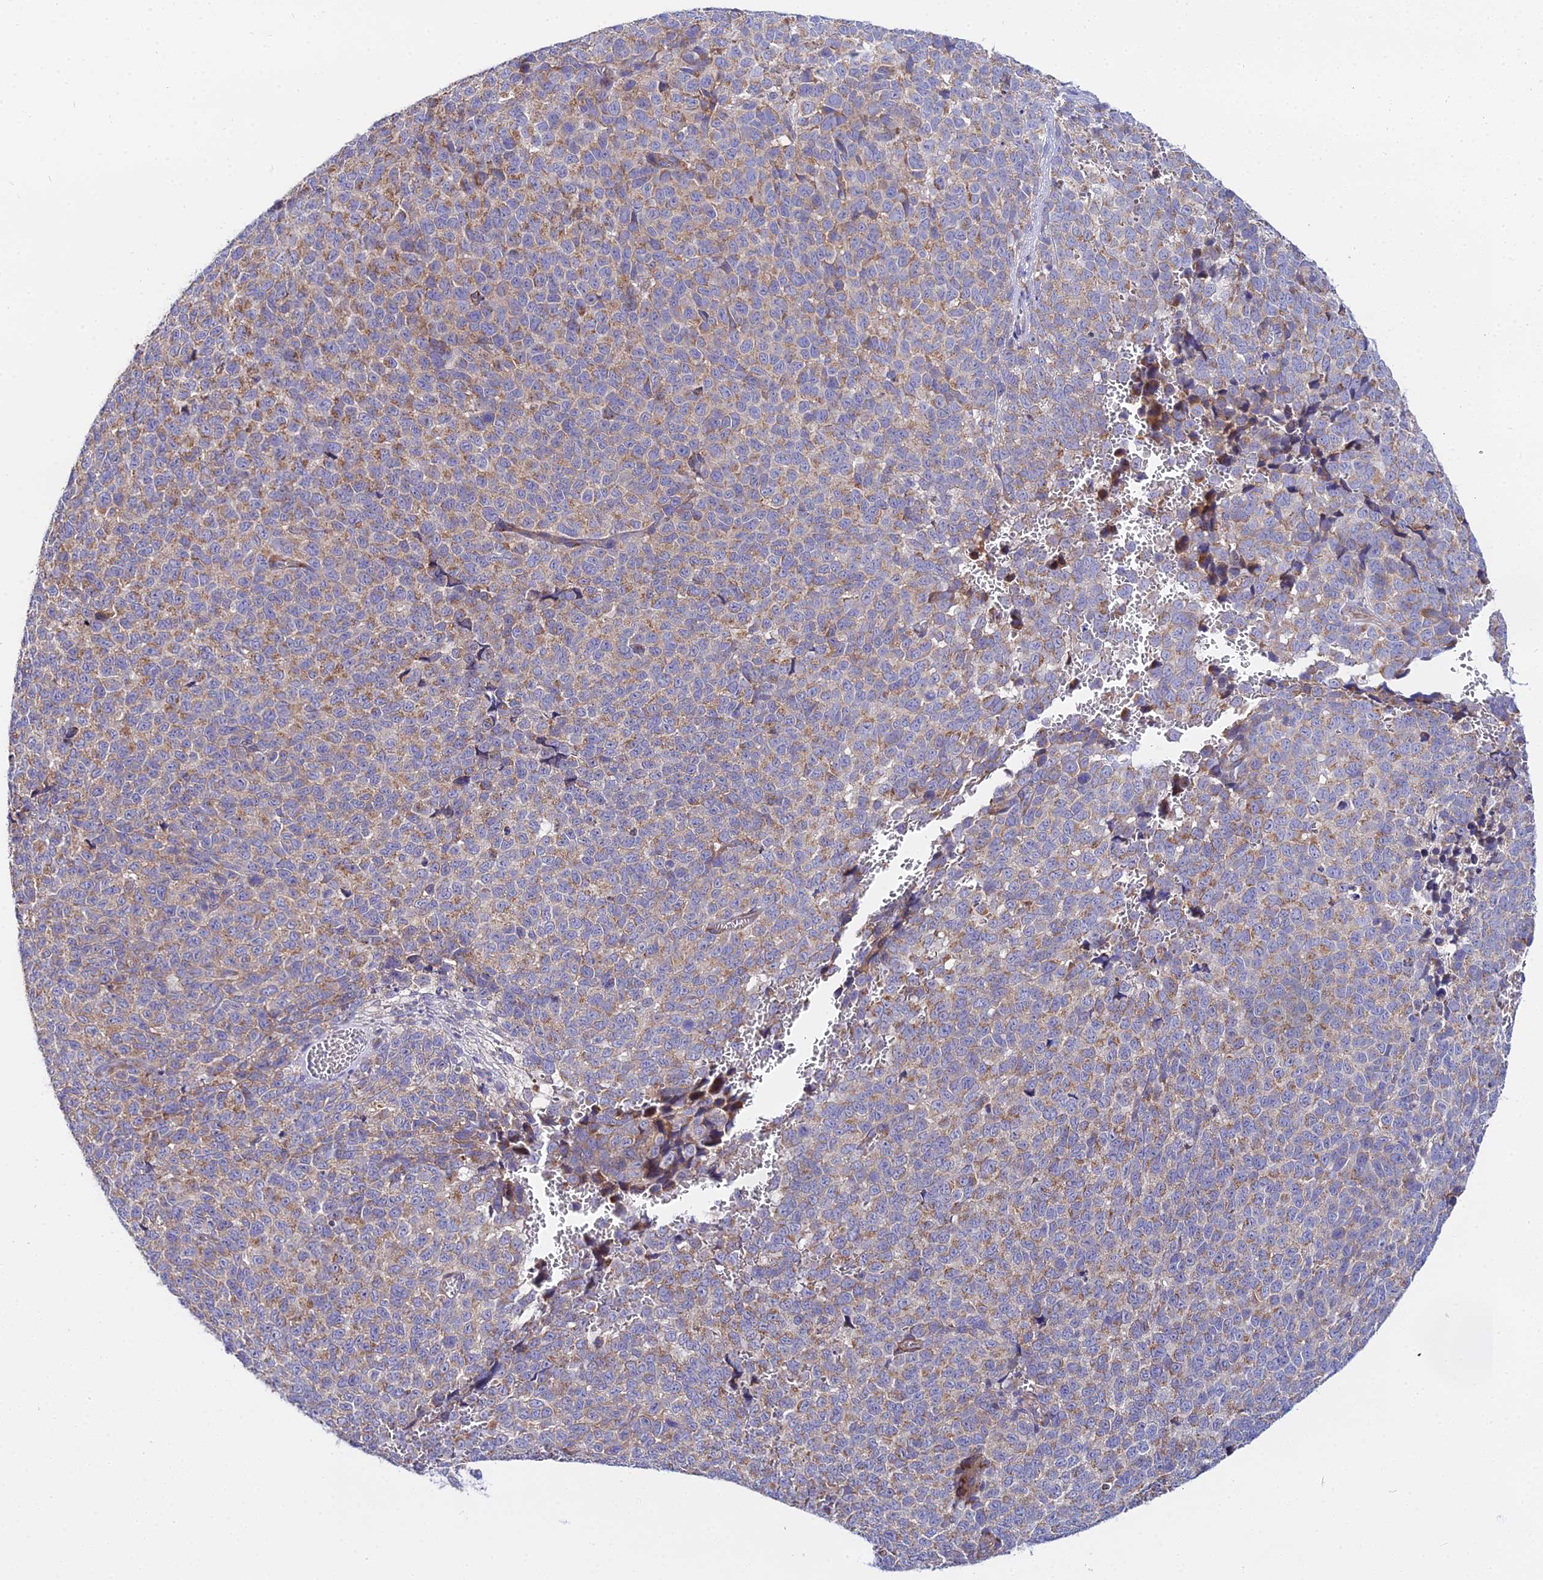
{"staining": {"intensity": "weak", "quantity": ">75%", "location": "cytoplasmic/membranous"}, "tissue": "melanoma", "cell_type": "Tumor cells", "image_type": "cancer", "snomed": [{"axis": "morphology", "description": "Malignant melanoma, NOS"}, {"axis": "topography", "description": "Nose, NOS"}], "caption": "The micrograph demonstrates immunohistochemical staining of malignant melanoma. There is weak cytoplasmic/membranous staining is present in approximately >75% of tumor cells. The staining is performed using DAB brown chromogen to label protein expression. The nuclei are counter-stained blue using hematoxylin.", "gene": "ACOT2", "patient": {"sex": "female", "age": 48}}